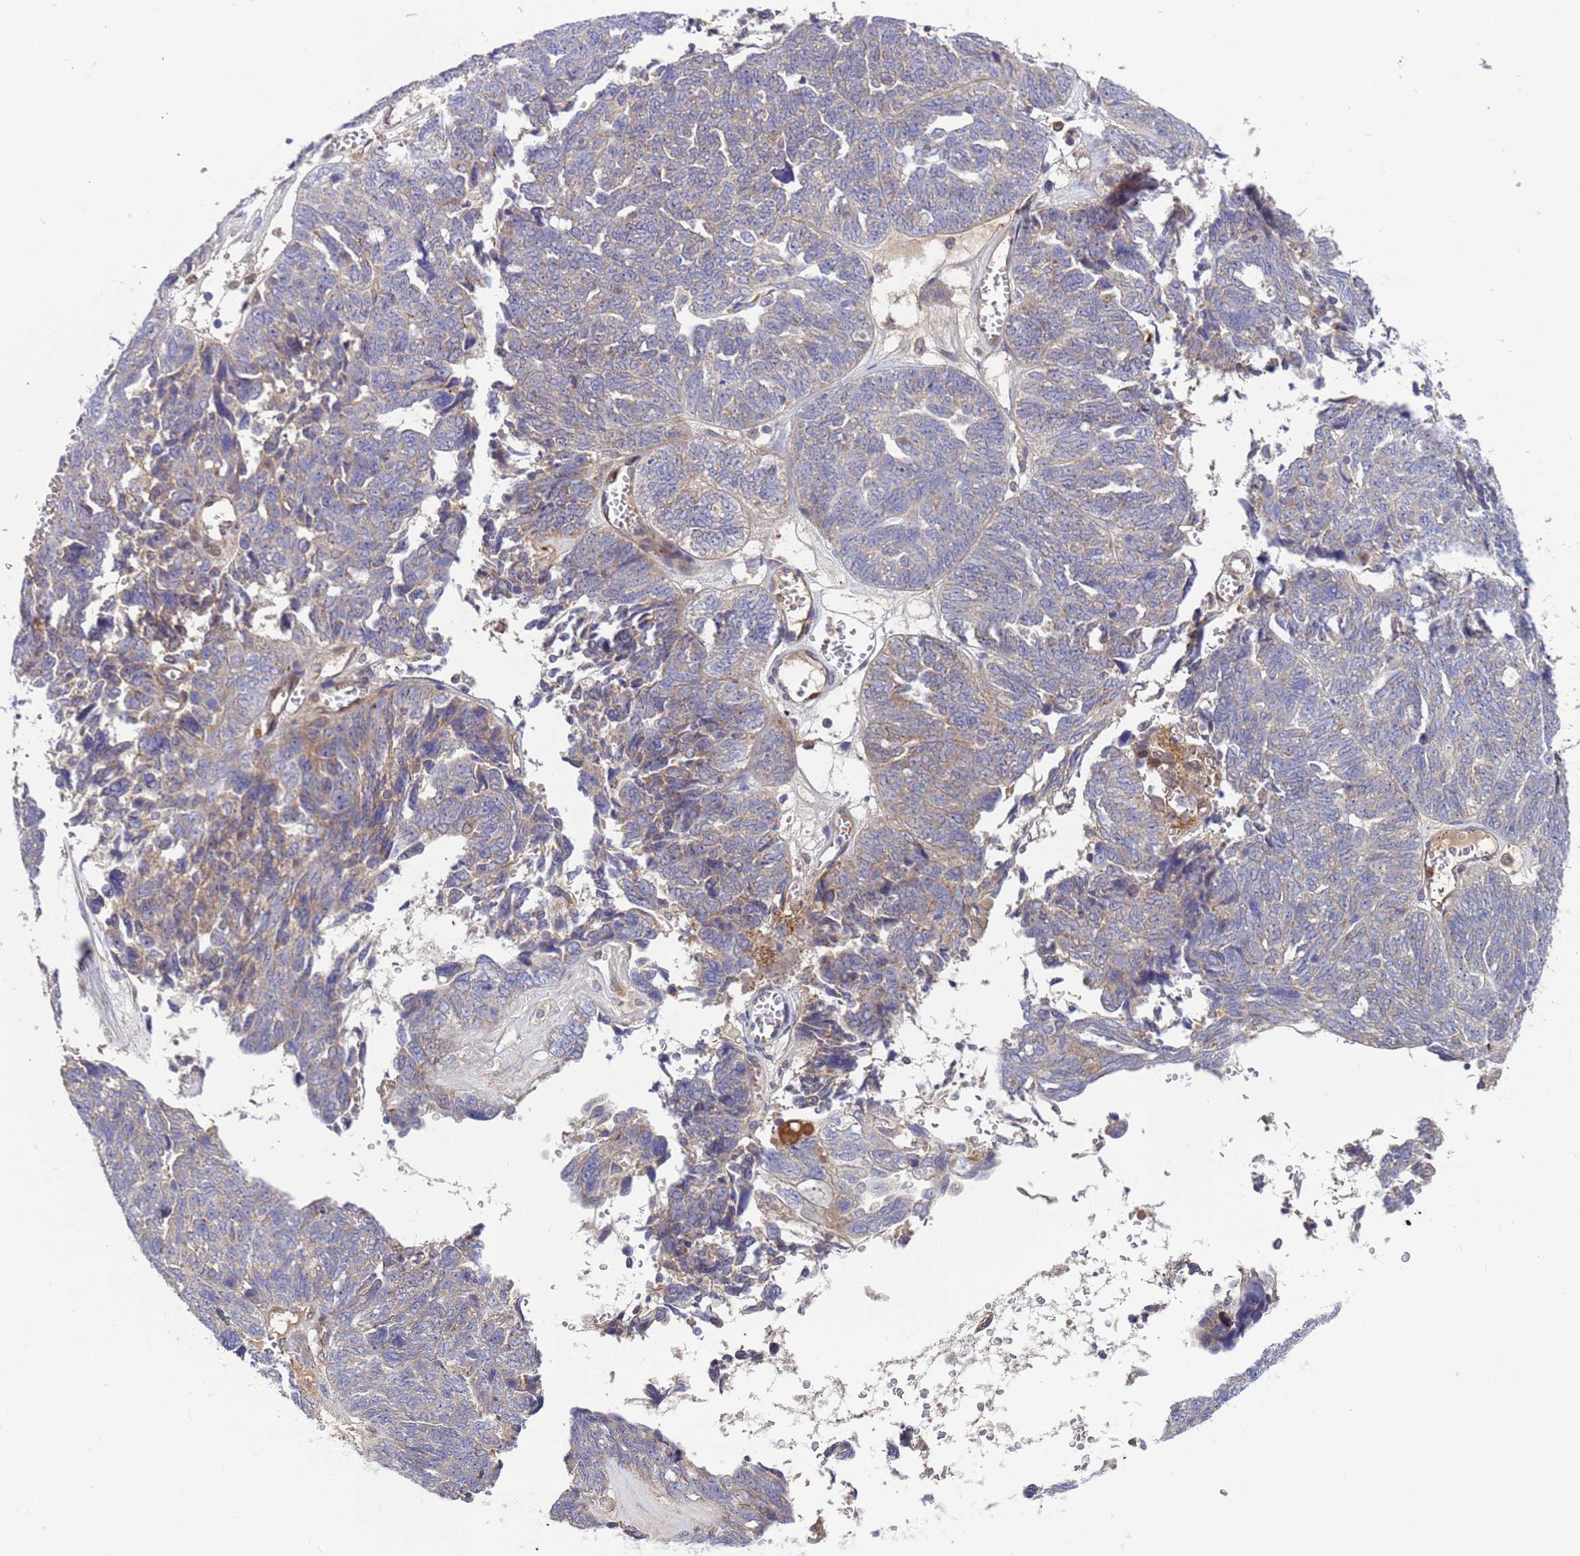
{"staining": {"intensity": "negative", "quantity": "none", "location": "none"}, "tissue": "ovarian cancer", "cell_type": "Tumor cells", "image_type": "cancer", "snomed": [{"axis": "morphology", "description": "Cystadenocarcinoma, serous, NOS"}, {"axis": "topography", "description": "Ovary"}], "caption": "Tumor cells show no significant expression in serous cystadenocarcinoma (ovarian).", "gene": "FOXRED1", "patient": {"sex": "female", "age": 79}}